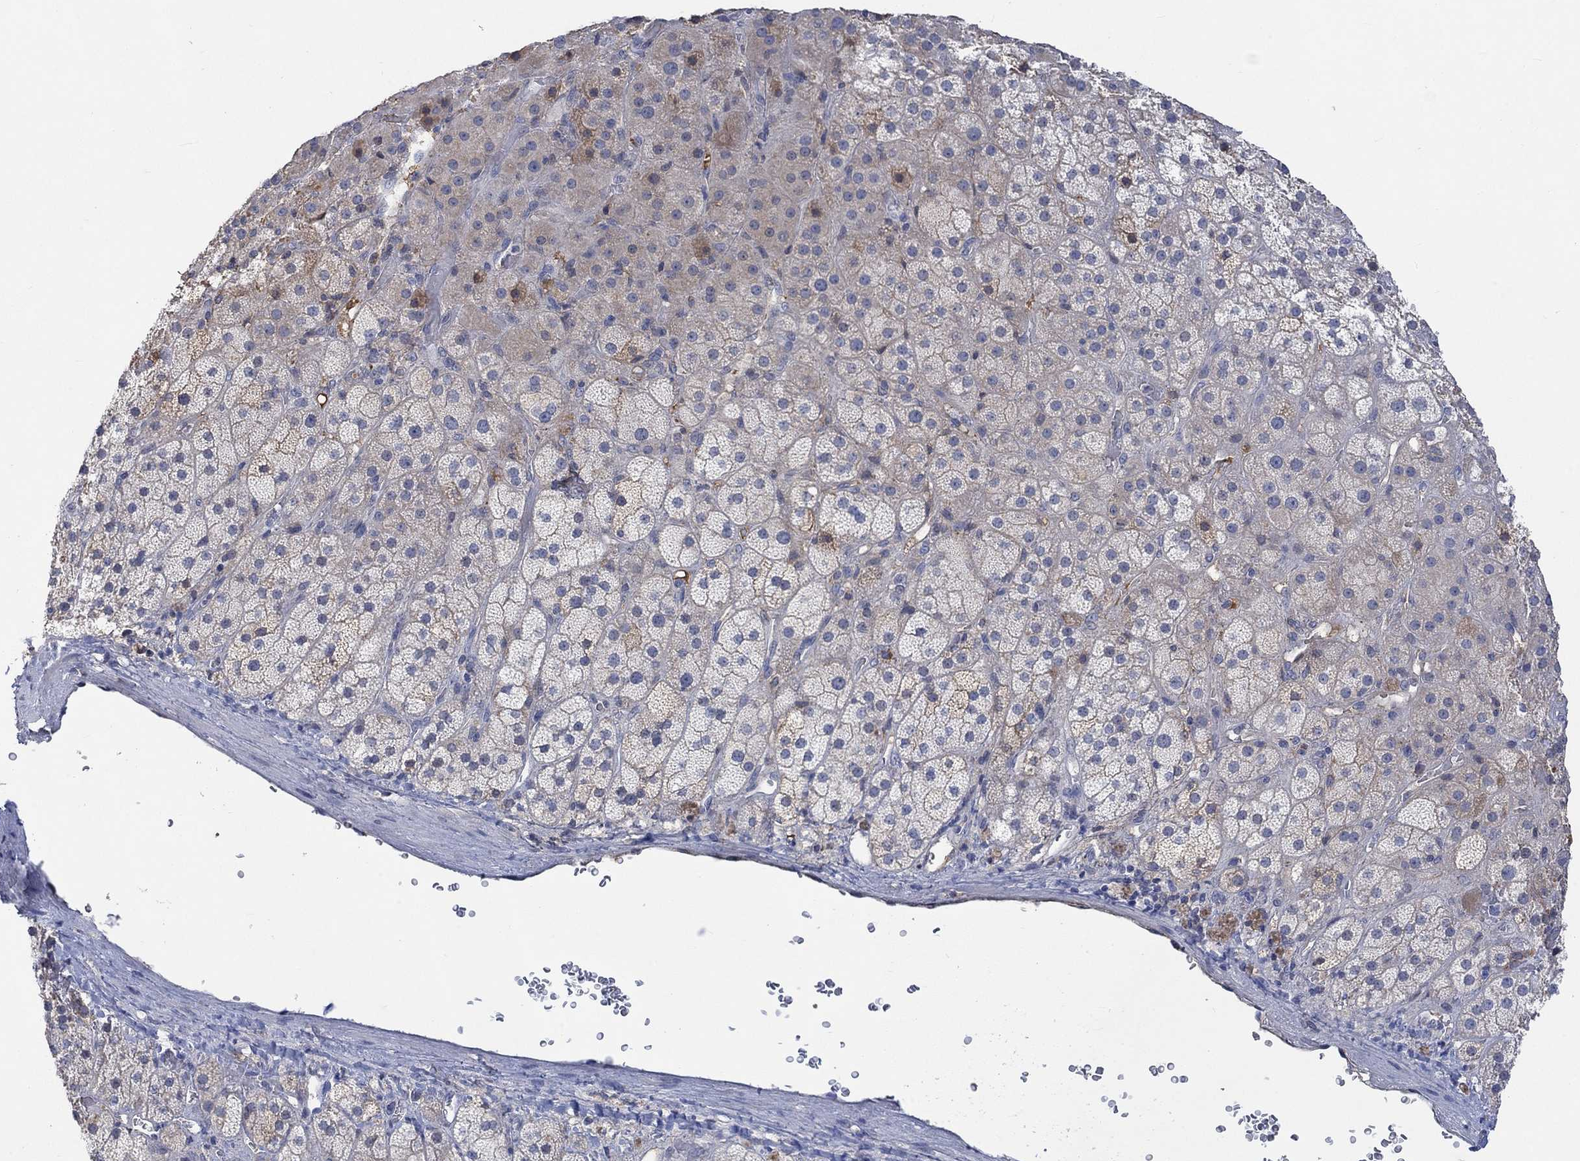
{"staining": {"intensity": "moderate", "quantity": "<25%", "location": "cytoplasmic/membranous"}, "tissue": "adrenal gland", "cell_type": "Glandular cells", "image_type": "normal", "snomed": [{"axis": "morphology", "description": "Normal tissue, NOS"}, {"axis": "topography", "description": "Adrenal gland"}], "caption": "Immunohistochemical staining of normal human adrenal gland demonstrates moderate cytoplasmic/membranous protein positivity in approximately <25% of glandular cells.", "gene": "MSTN", "patient": {"sex": "male", "age": 57}}